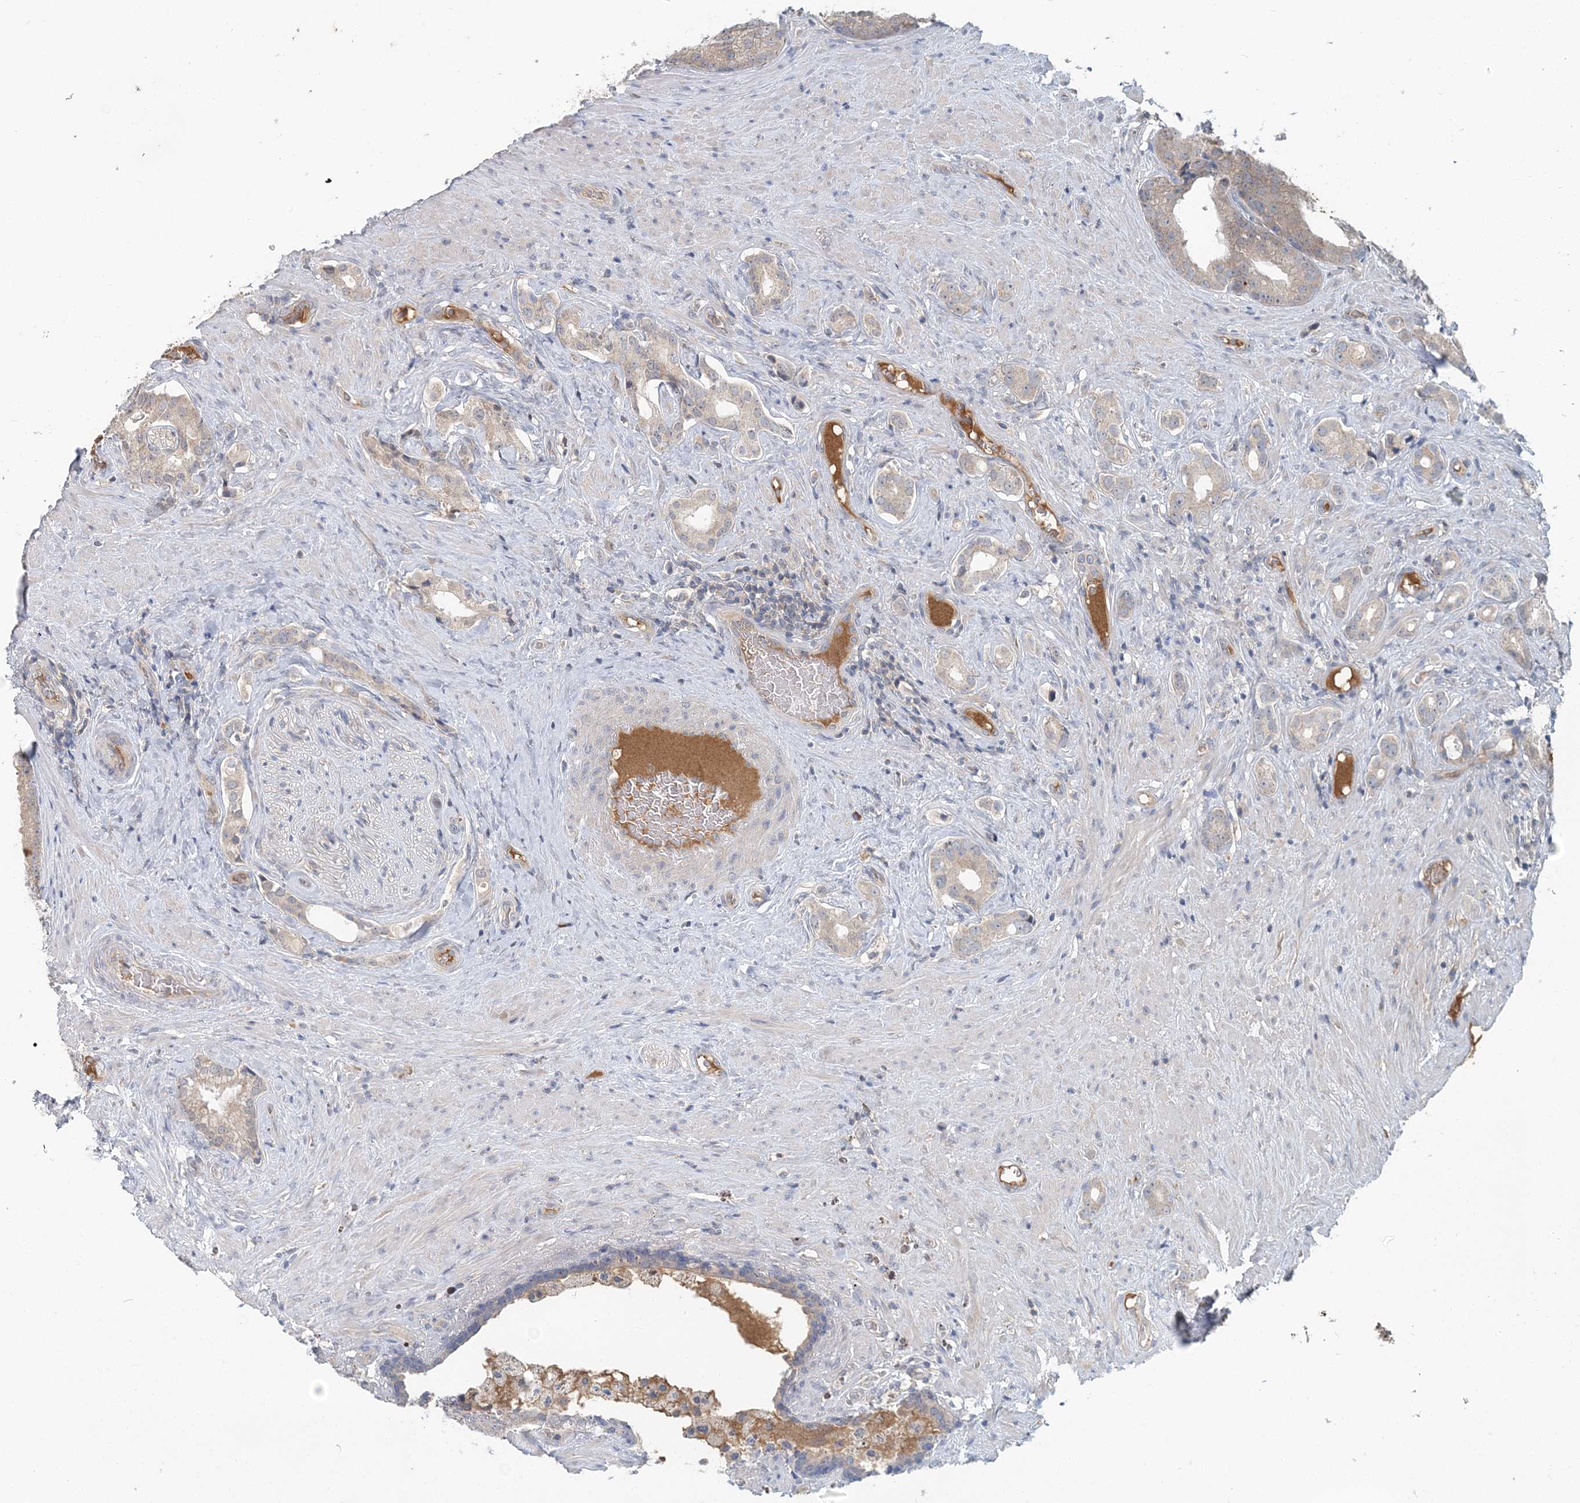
{"staining": {"intensity": "weak", "quantity": "<25%", "location": "cytoplasmic/membranous"}, "tissue": "prostate cancer", "cell_type": "Tumor cells", "image_type": "cancer", "snomed": [{"axis": "morphology", "description": "Adenocarcinoma, Low grade"}, {"axis": "topography", "description": "Prostate"}], "caption": "A photomicrograph of prostate cancer (adenocarcinoma (low-grade)) stained for a protein demonstrates no brown staining in tumor cells.", "gene": "RNF25", "patient": {"sex": "male", "age": 71}}